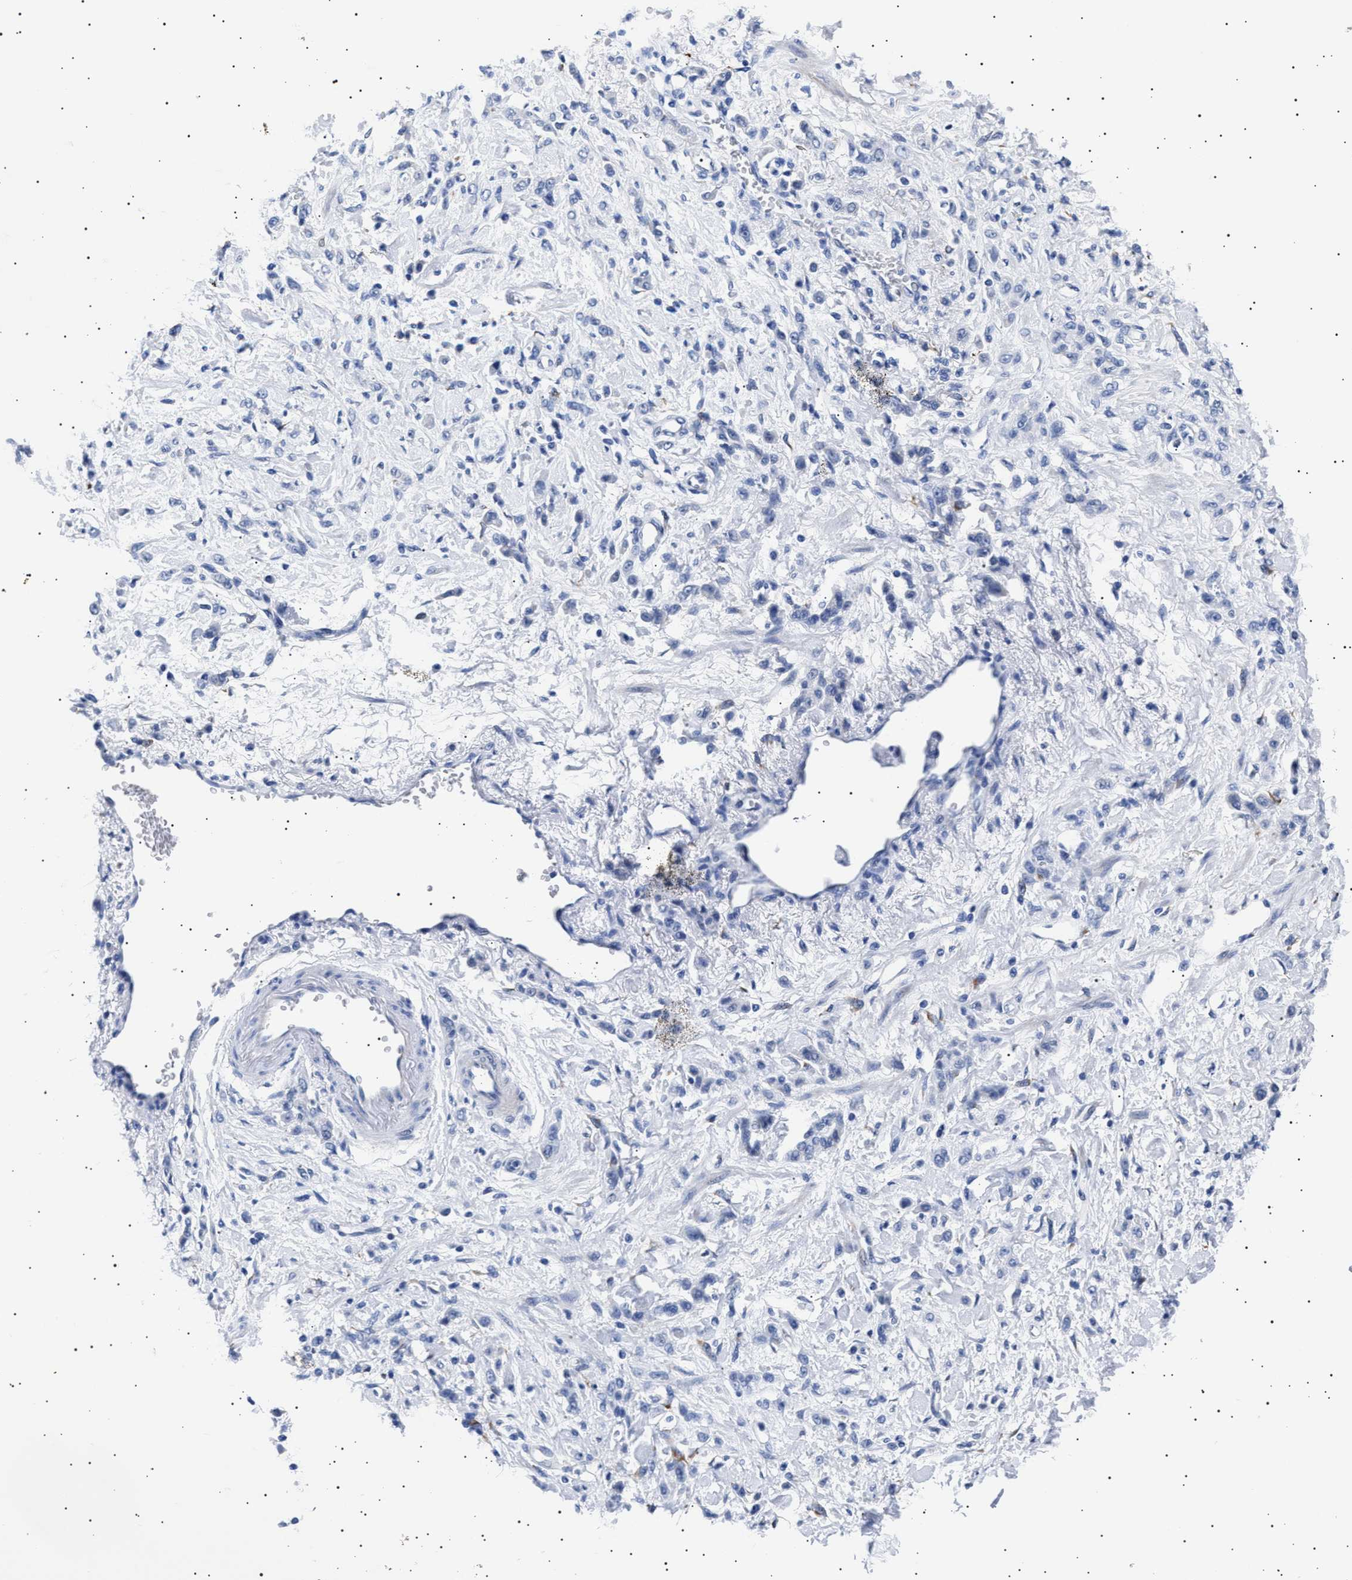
{"staining": {"intensity": "negative", "quantity": "none", "location": "none"}, "tissue": "stomach cancer", "cell_type": "Tumor cells", "image_type": "cancer", "snomed": [{"axis": "morphology", "description": "Normal tissue, NOS"}, {"axis": "morphology", "description": "Adenocarcinoma, NOS"}, {"axis": "topography", "description": "Stomach"}], "caption": "Human stomach adenocarcinoma stained for a protein using immunohistochemistry (IHC) displays no expression in tumor cells.", "gene": "HEMGN", "patient": {"sex": "male", "age": 82}}